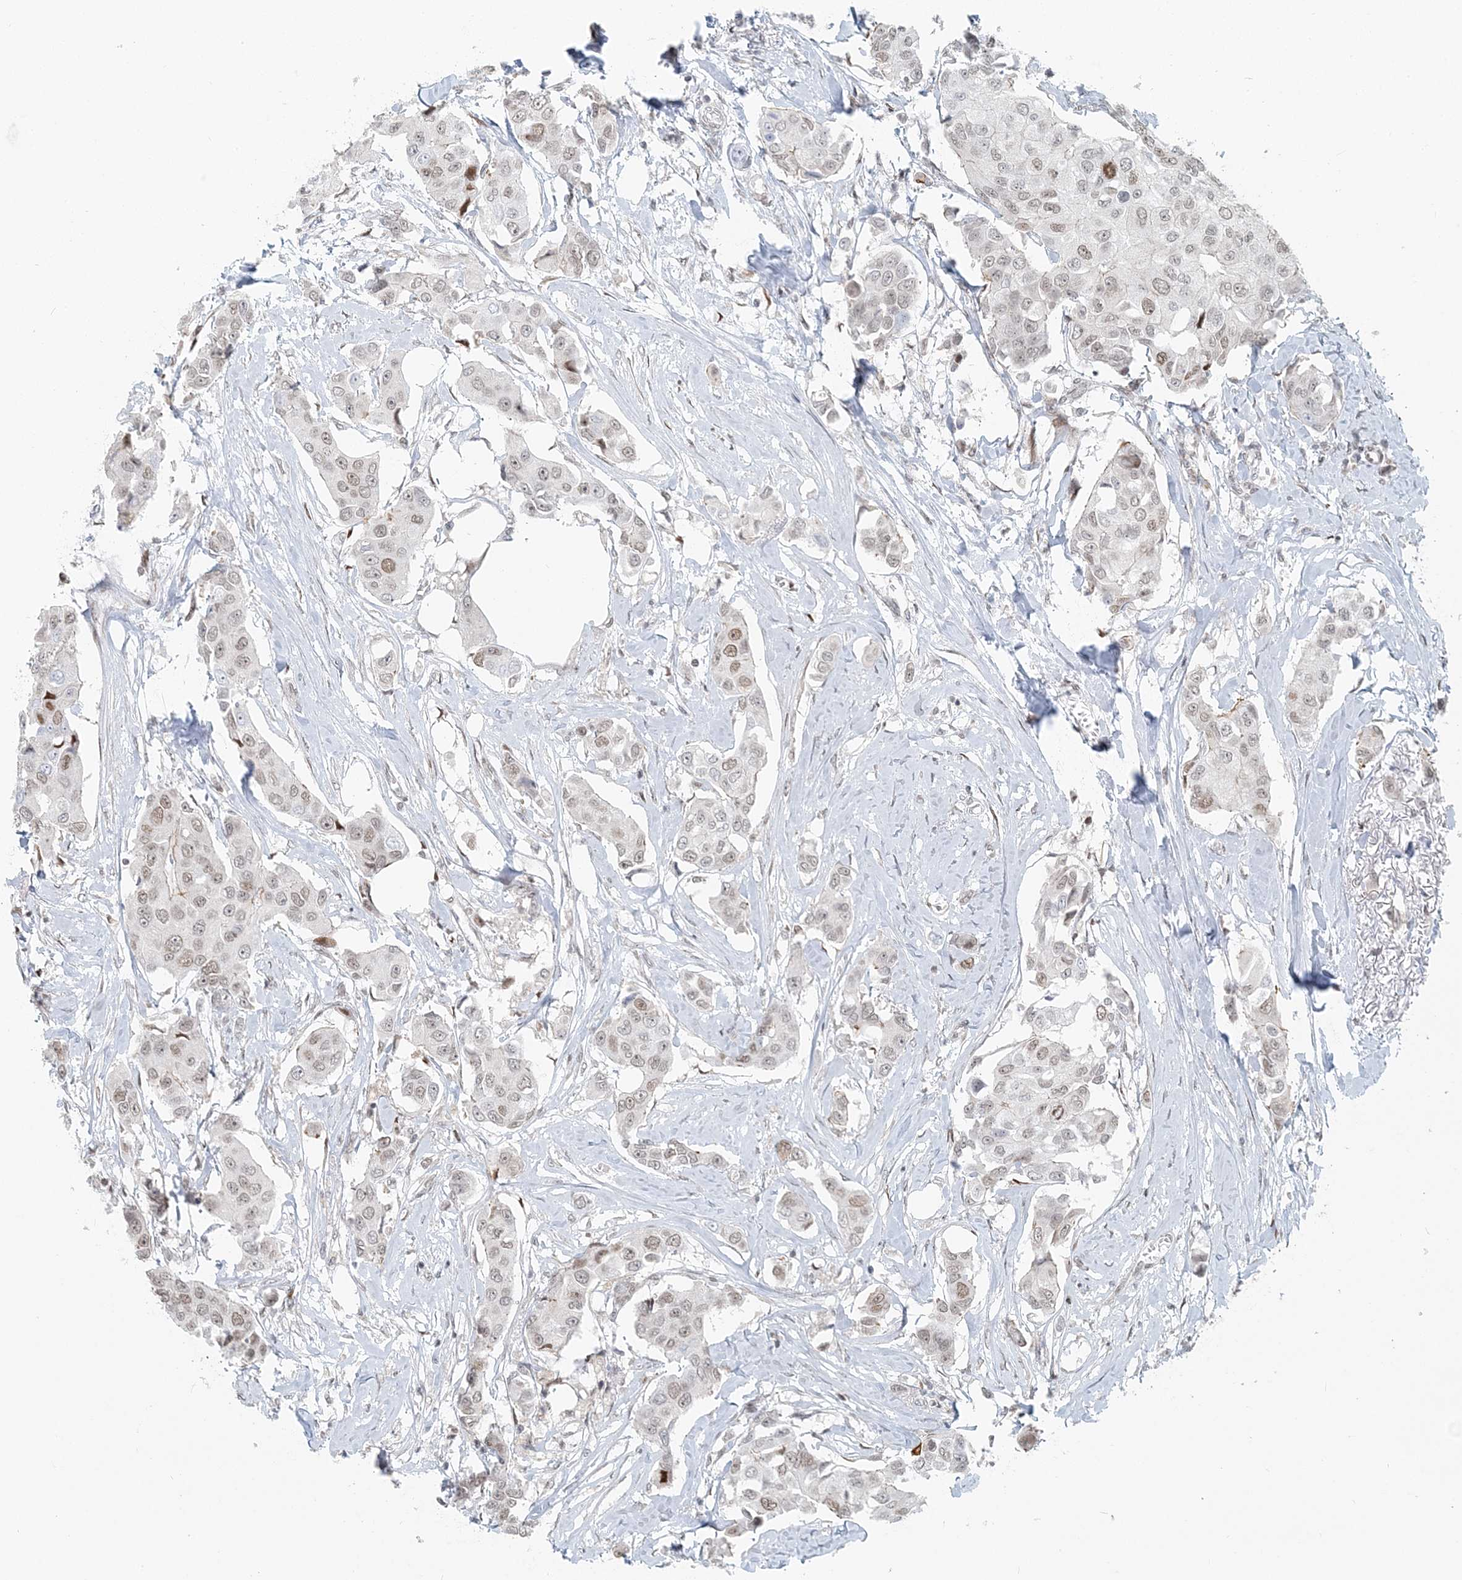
{"staining": {"intensity": "weak", "quantity": "25%-75%", "location": "nuclear"}, "tissue": "breast cancer", "cell_type": "Tumor cells", "image_type": "cancer", "snomed": [{"axis": "morphology", "description": "Duct carcinoma"}, {"axis": "topography", "description": "Breast"}], "caption": "Tumor cells display low levels of weak nuclear staining in about 25%-75% of cells in human breast cancer. Nuclei are stained in blue.", "gene": "BAZ1B", "patient": {"sex": "female", "age": 80}}